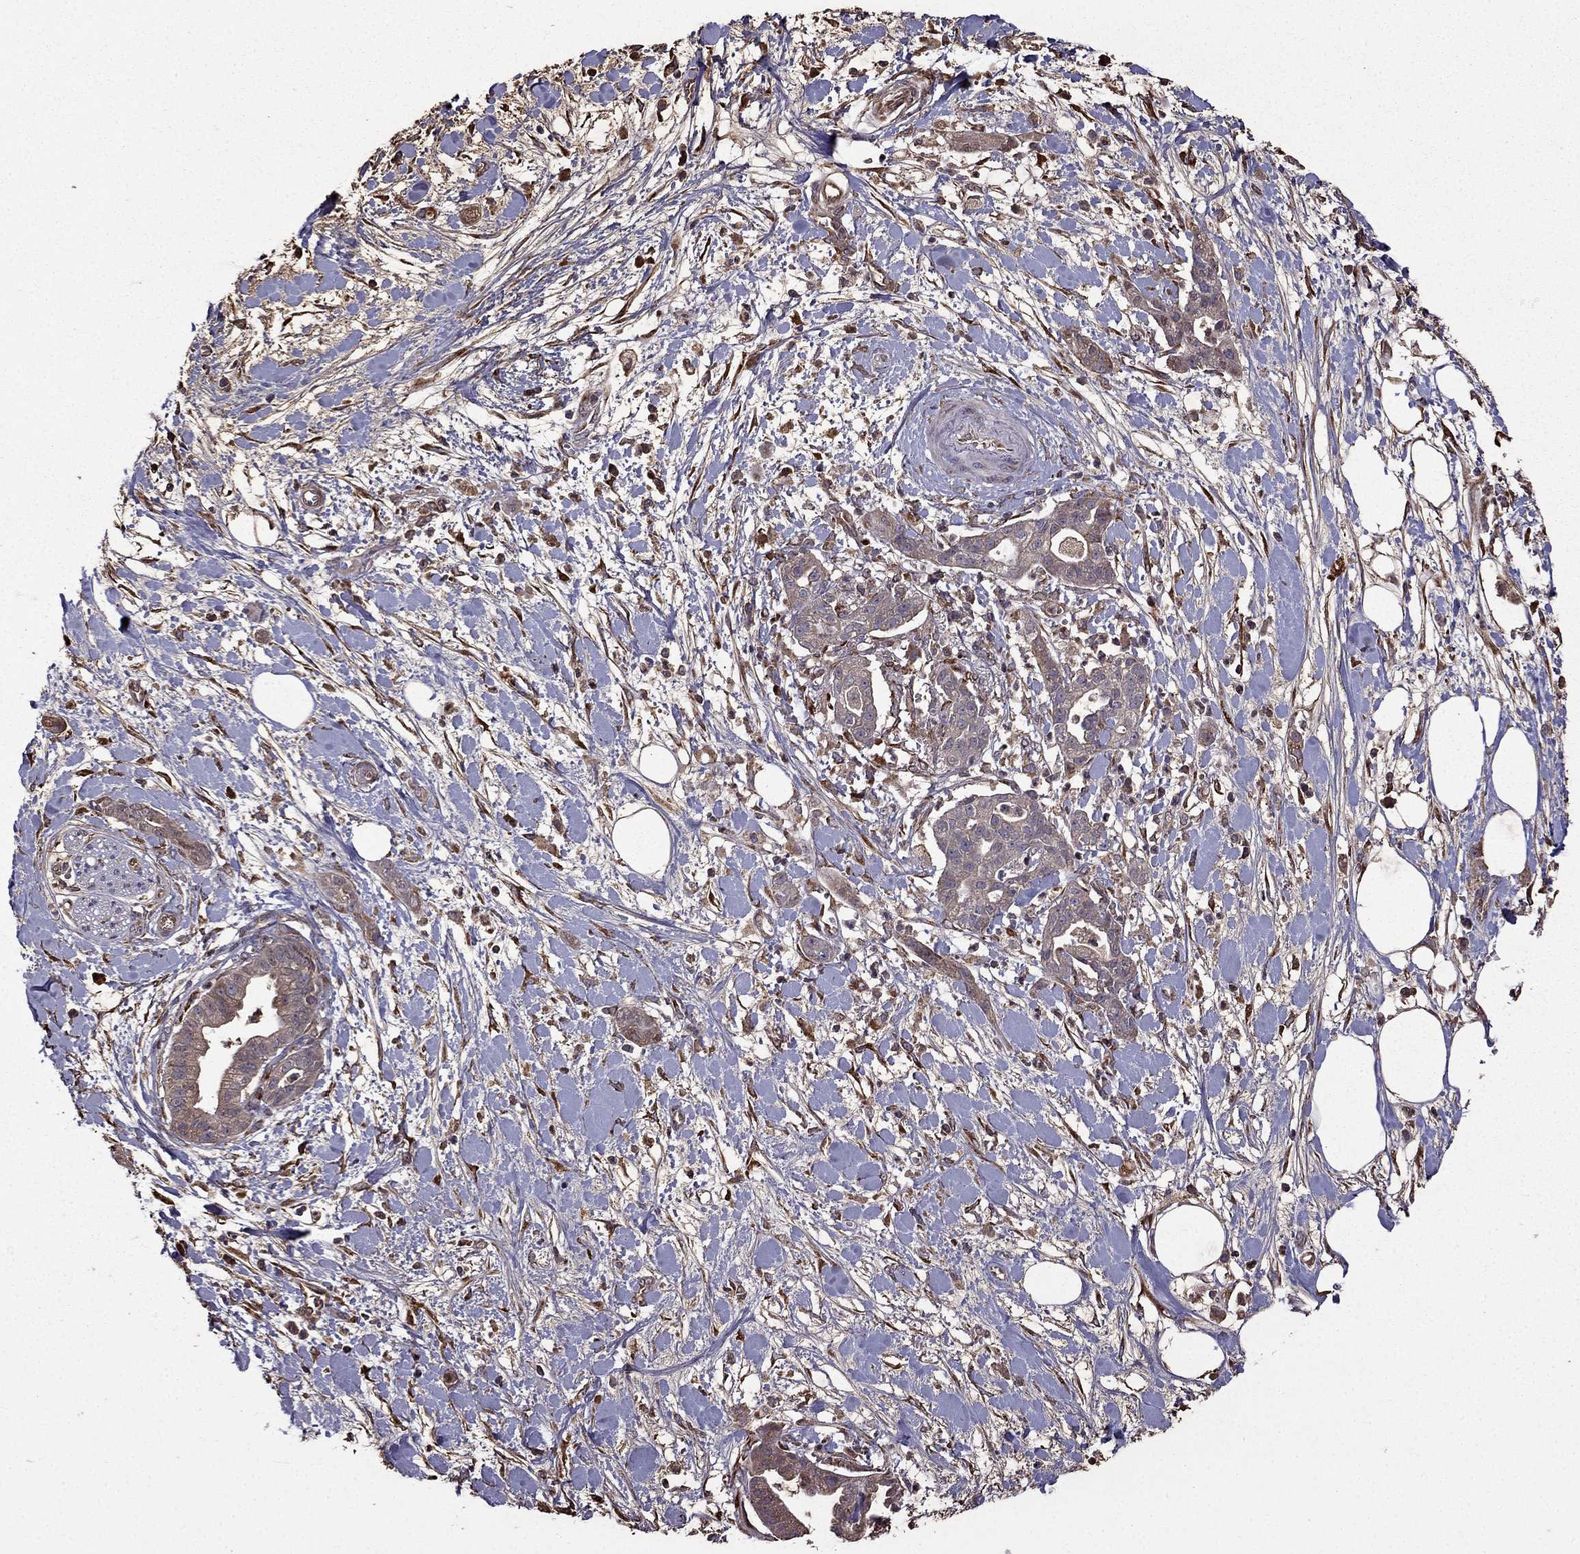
{"staining": {"intensity": "moderate", "quantity": "25%-75%", "location": "cytoplasmic/membranous"}, "tissue": "pancreatic cancer", "cell_type": "Tumor cells", "image_type": "cancer", "snomed": [{"axis": "morphology", "description": "Normal tissue, NOS"}, {"axis": "morphology", "description": "Adenocarcinoma, NOS"}, {"axis": "topography", "description": "Lymph node"}, {"axis": "topography", "description": "Pancreas"}], "caption": "There is medium levels of moderate cytoplasmic/membranous positivity in tumor cells of pancreatic cancer (adenocarcinoma), as demonstrated by immunohistochemical staining (brown color).", "gene": "IKBIP", "patient": {"sex": "female", "age": 58}}